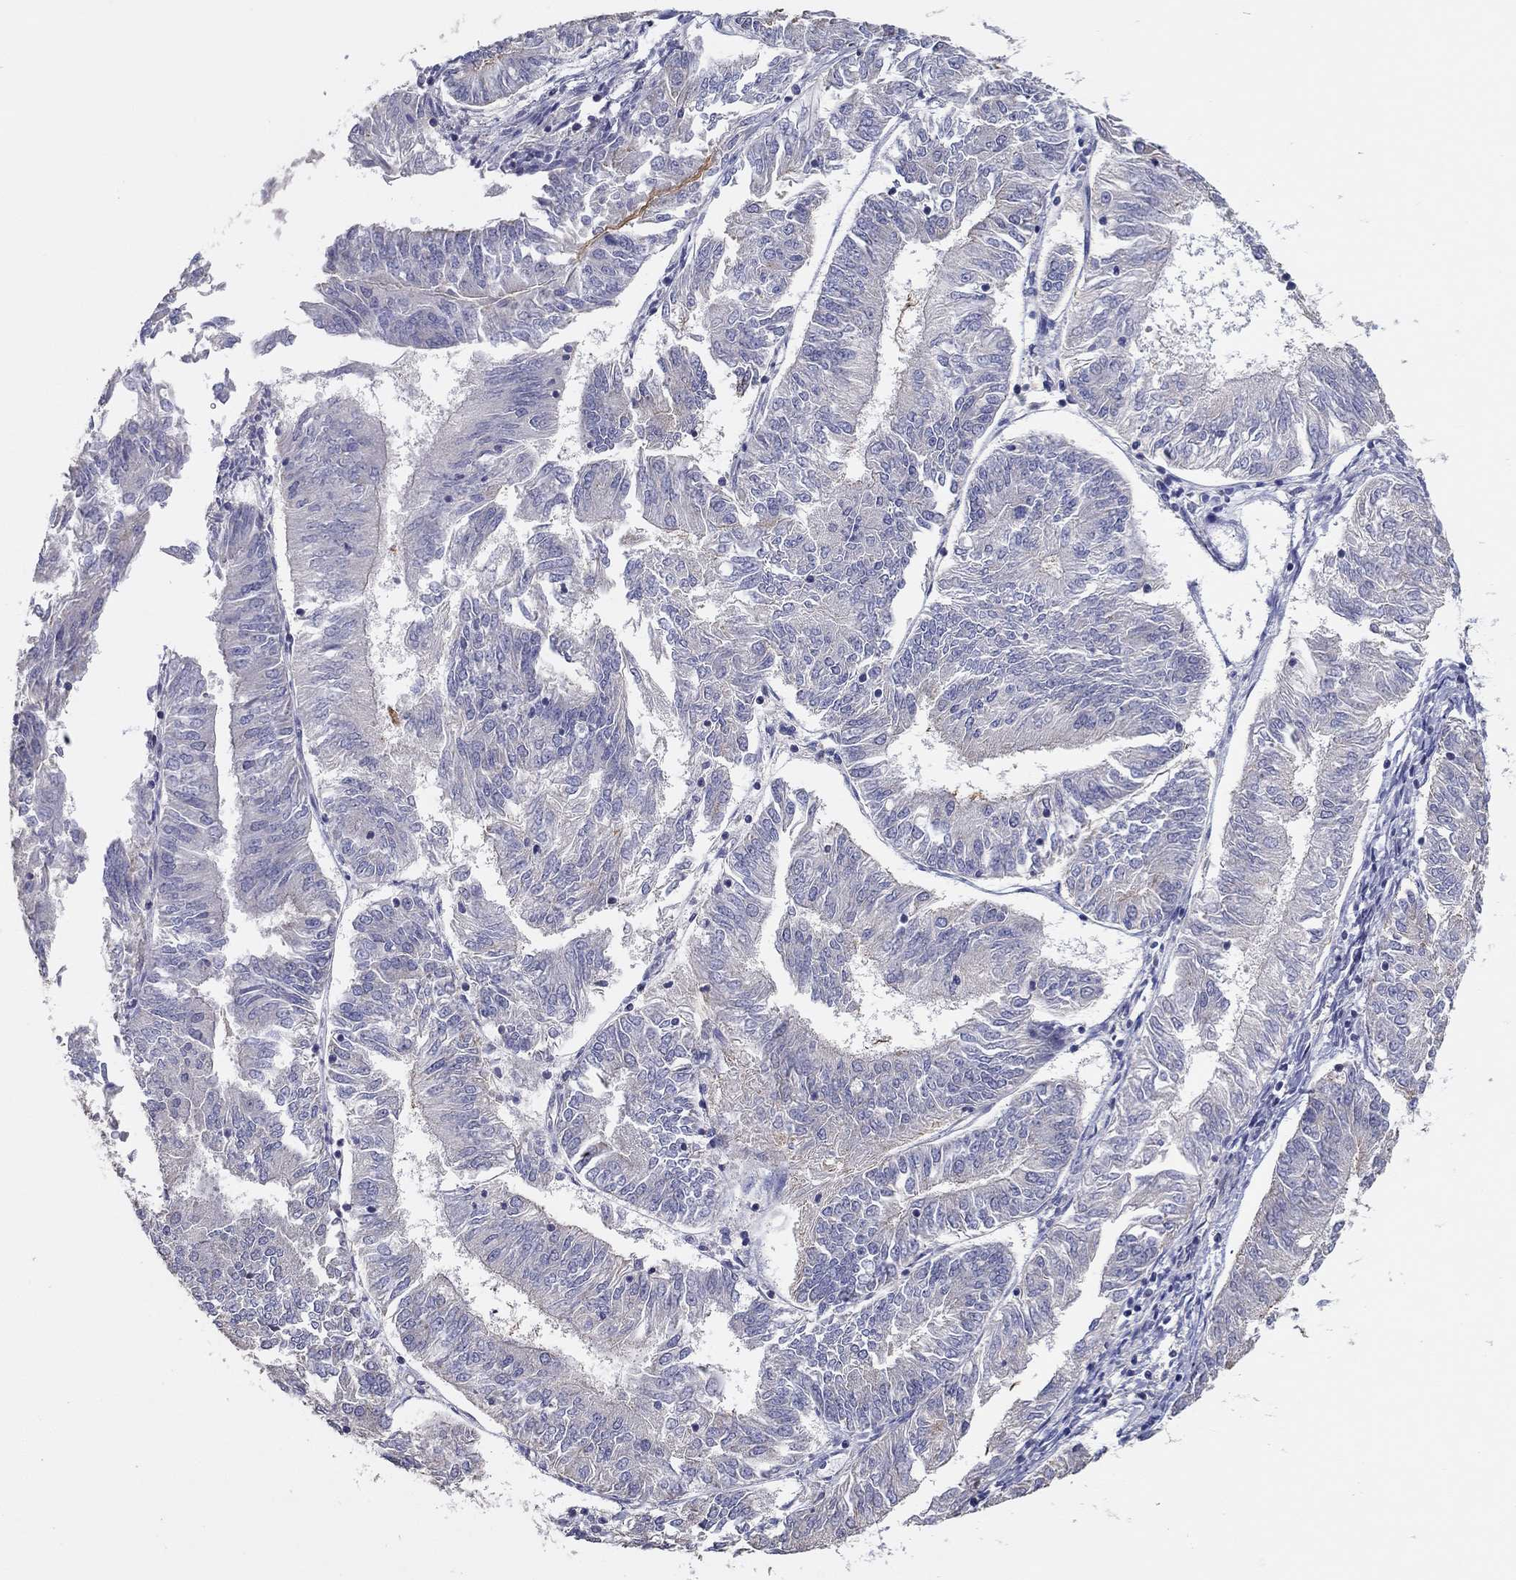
{"staining": {"intensity": "negative", "quantity": "none", "location": "none"}, "tissue": "endometrial cancer", "cell_type": "Tumor cells", "image_type": "cancer", "snomed": [{"axis": "morphology", "description": "Adenocarcinoma, NOS"}, {"axis": "topography", "description": "Endometrium"}], "caption": "IHC of human adenocarcinoma (endometrial) exhibits no staining in tumor cells.", "gene": "DOCK3", "patient": {"sex": "female", "age": 58}}